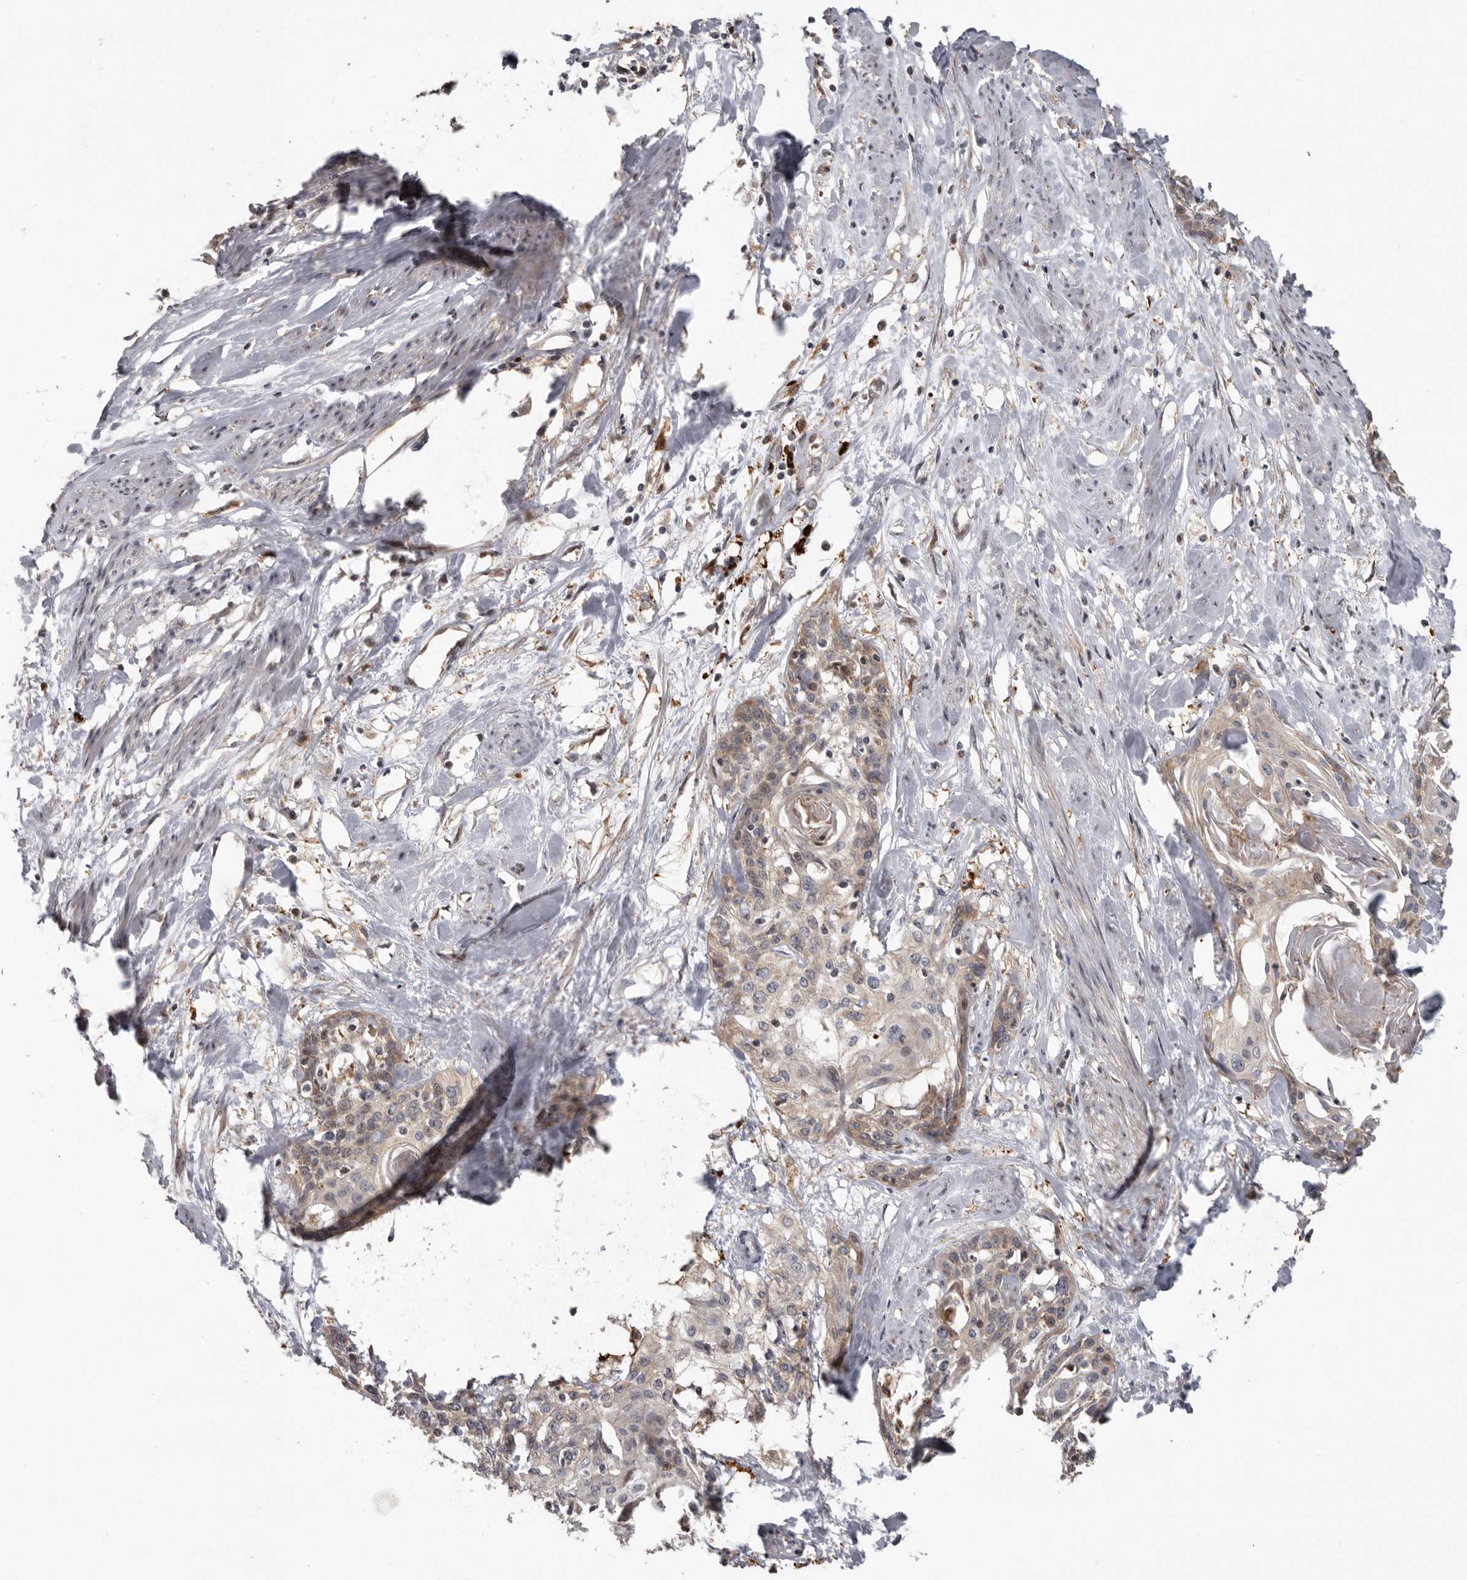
{"staining": {"intensity": "negative", "quantity": "none", "location": "none"}, "tissue": "cervical cancer", "cell_type": "Tumor cells", "image_type": "cancer", "snomed": [{"axis": "morphology", "description": "Squamous cell carcinoma, NOS"}, {"axis": "topography", "description": "Cervix"}], "caption": "Immunohistochemical staining of cervical cancer (squamous cell carcinoma) displays no significant positivity in tumor cells.", "gene": "FGFR4", "patient": {"sex": "female", "age": 57}}